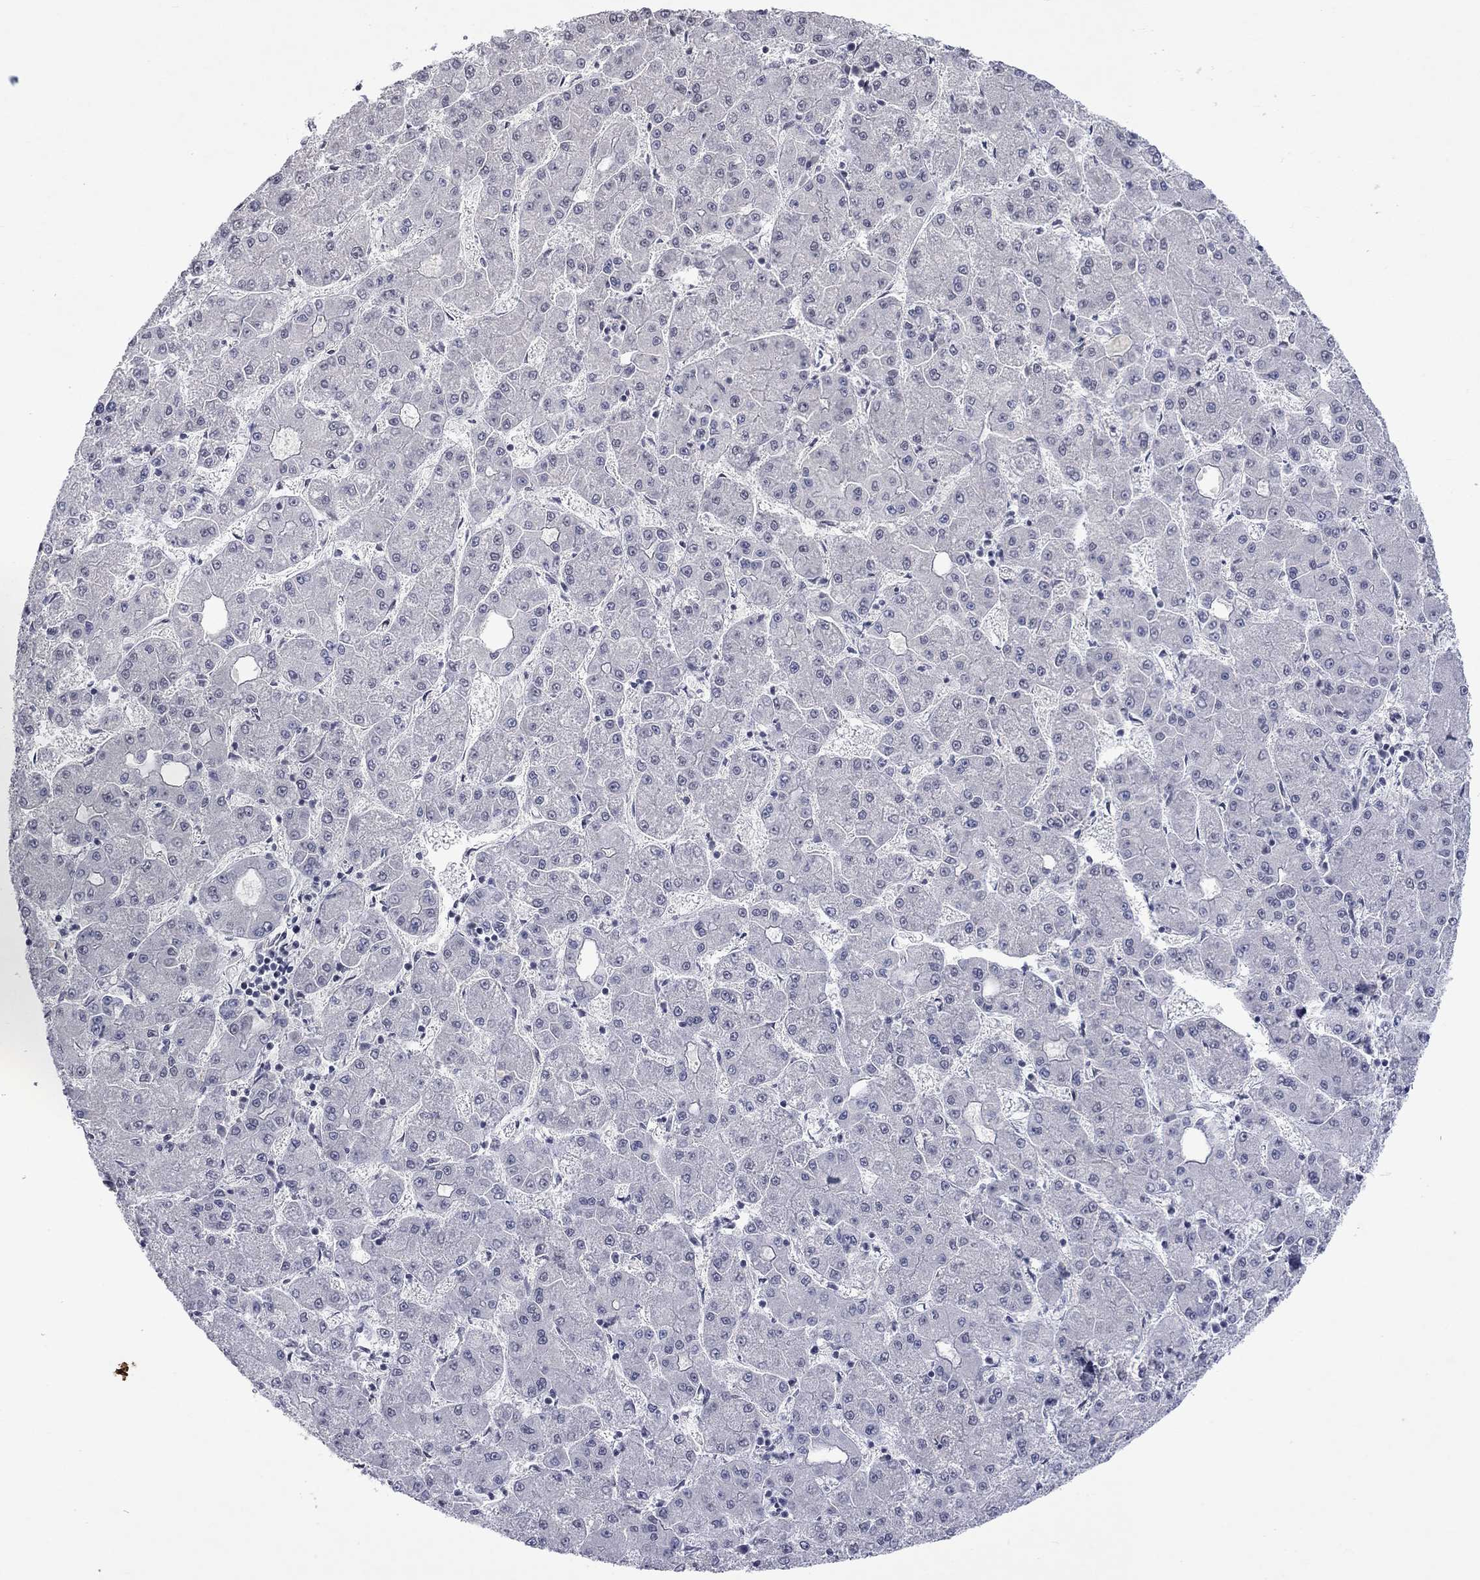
{"staining": {"intensity": "negative", "quantity": "none", "location": "none"}, "tissue": "liver cancer", "cell_type": "Tumor cells", "image_type": "cancer", "snomed": [{"axis": "morphology", "description": "Carcinoma, Hepatocellular, NOS"}, {"axis": "topography", "description": "Liver"}], "caption": "Immunohistochemical staining of human liver cancer displays no significant staining in tumor cells.", "gene": "TMEM143", "patient": {"sex": "male", "age": 73}}